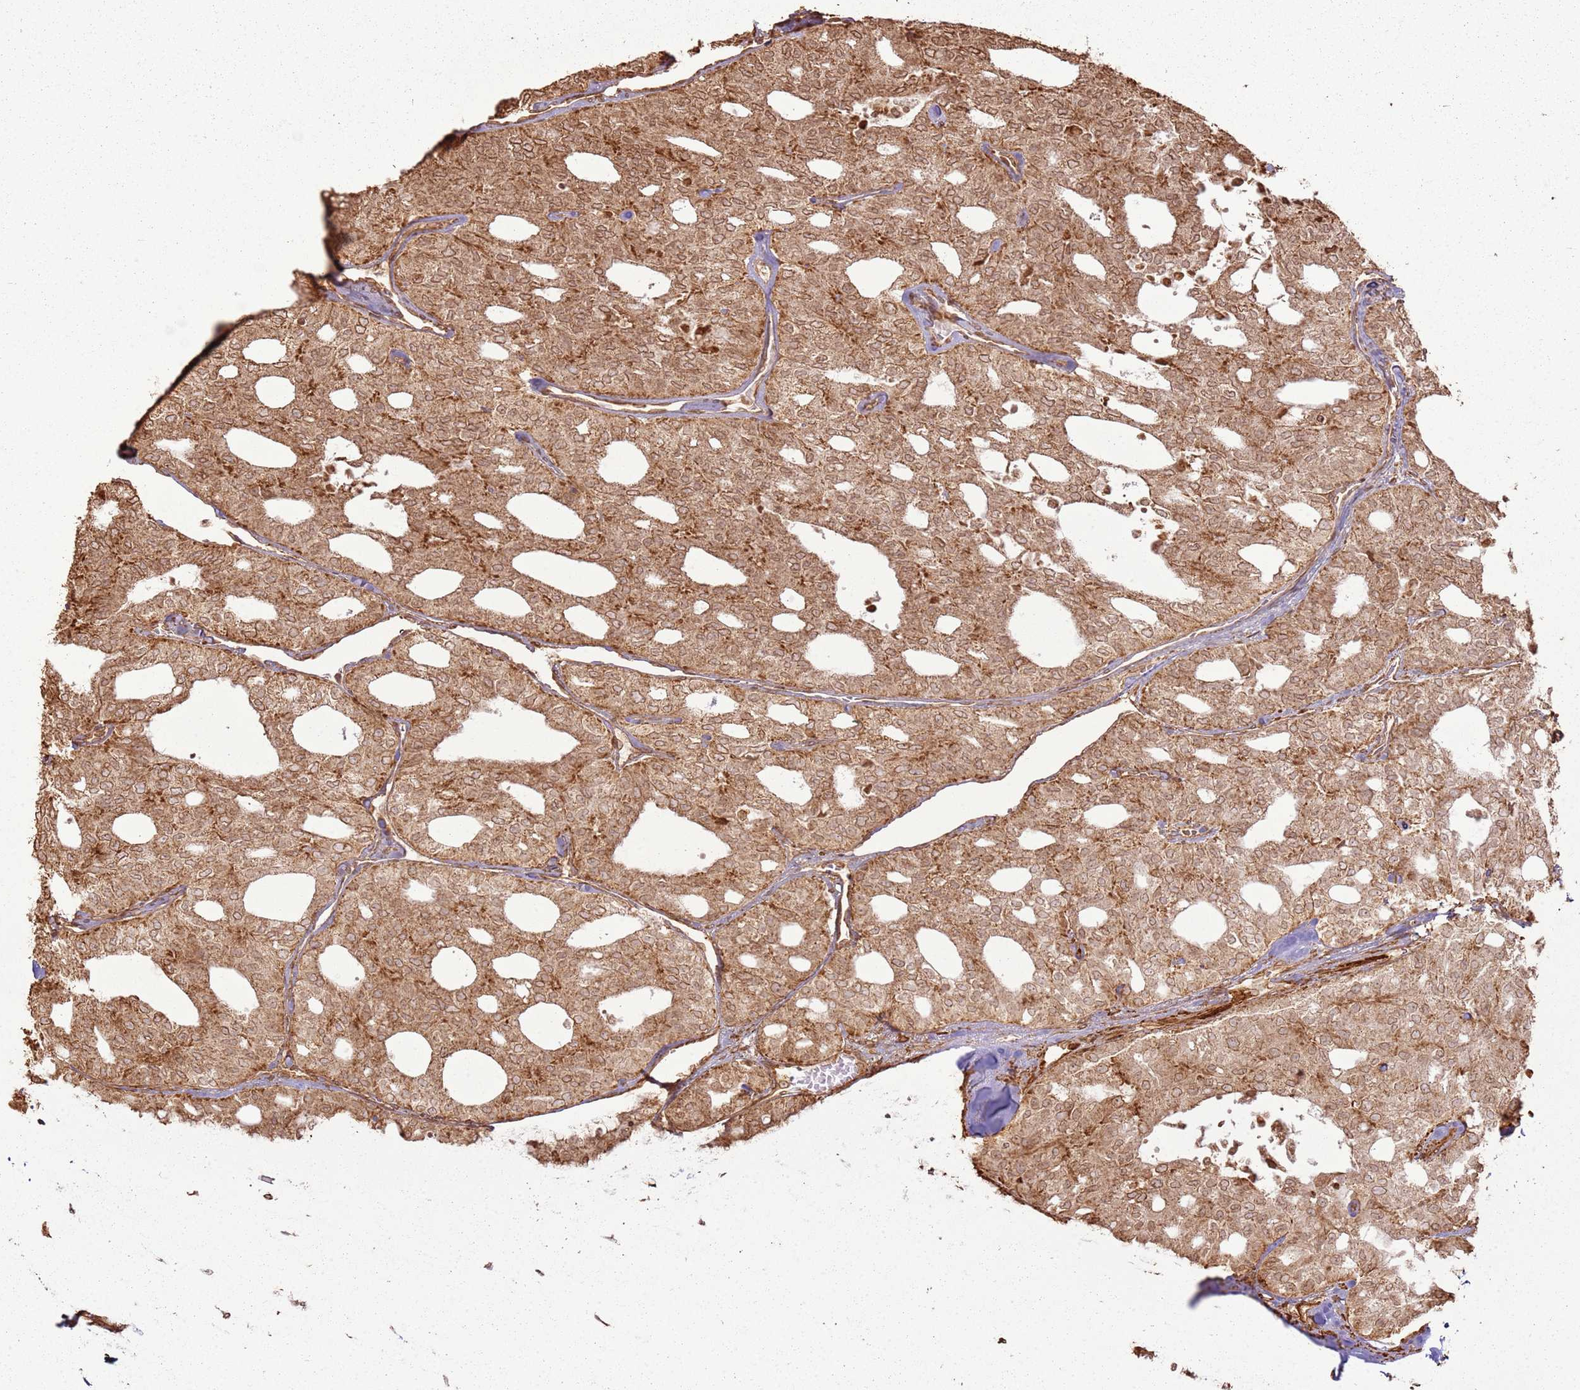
{"staining": {"intensity": "moderate", "quantity": ">75%", "location": "cytoplasmic/membranous,nuclear"}, "tissue": "thyroid cancer", "cell_type": "Tumor cells", "image_type": "cancer", "snomed": [{"axis": "morphology", "description": "Follicular adenoma carcinoma, NOS"}, {"axis": "topography", "description": "Thyroid gland"}], "caption": "Tumor cells display moderate cytoplasmic/membranous and nuclear expression in about >75% of cells in thyroid cancer (follicular adenoma carcinoma). The staining was performed using DAB, with brown indicating positive protein expression. Nuclei are stained blue with hematoxylin.", "gene": "DDX59", "patient": {"sex": "male", "age": 75}}